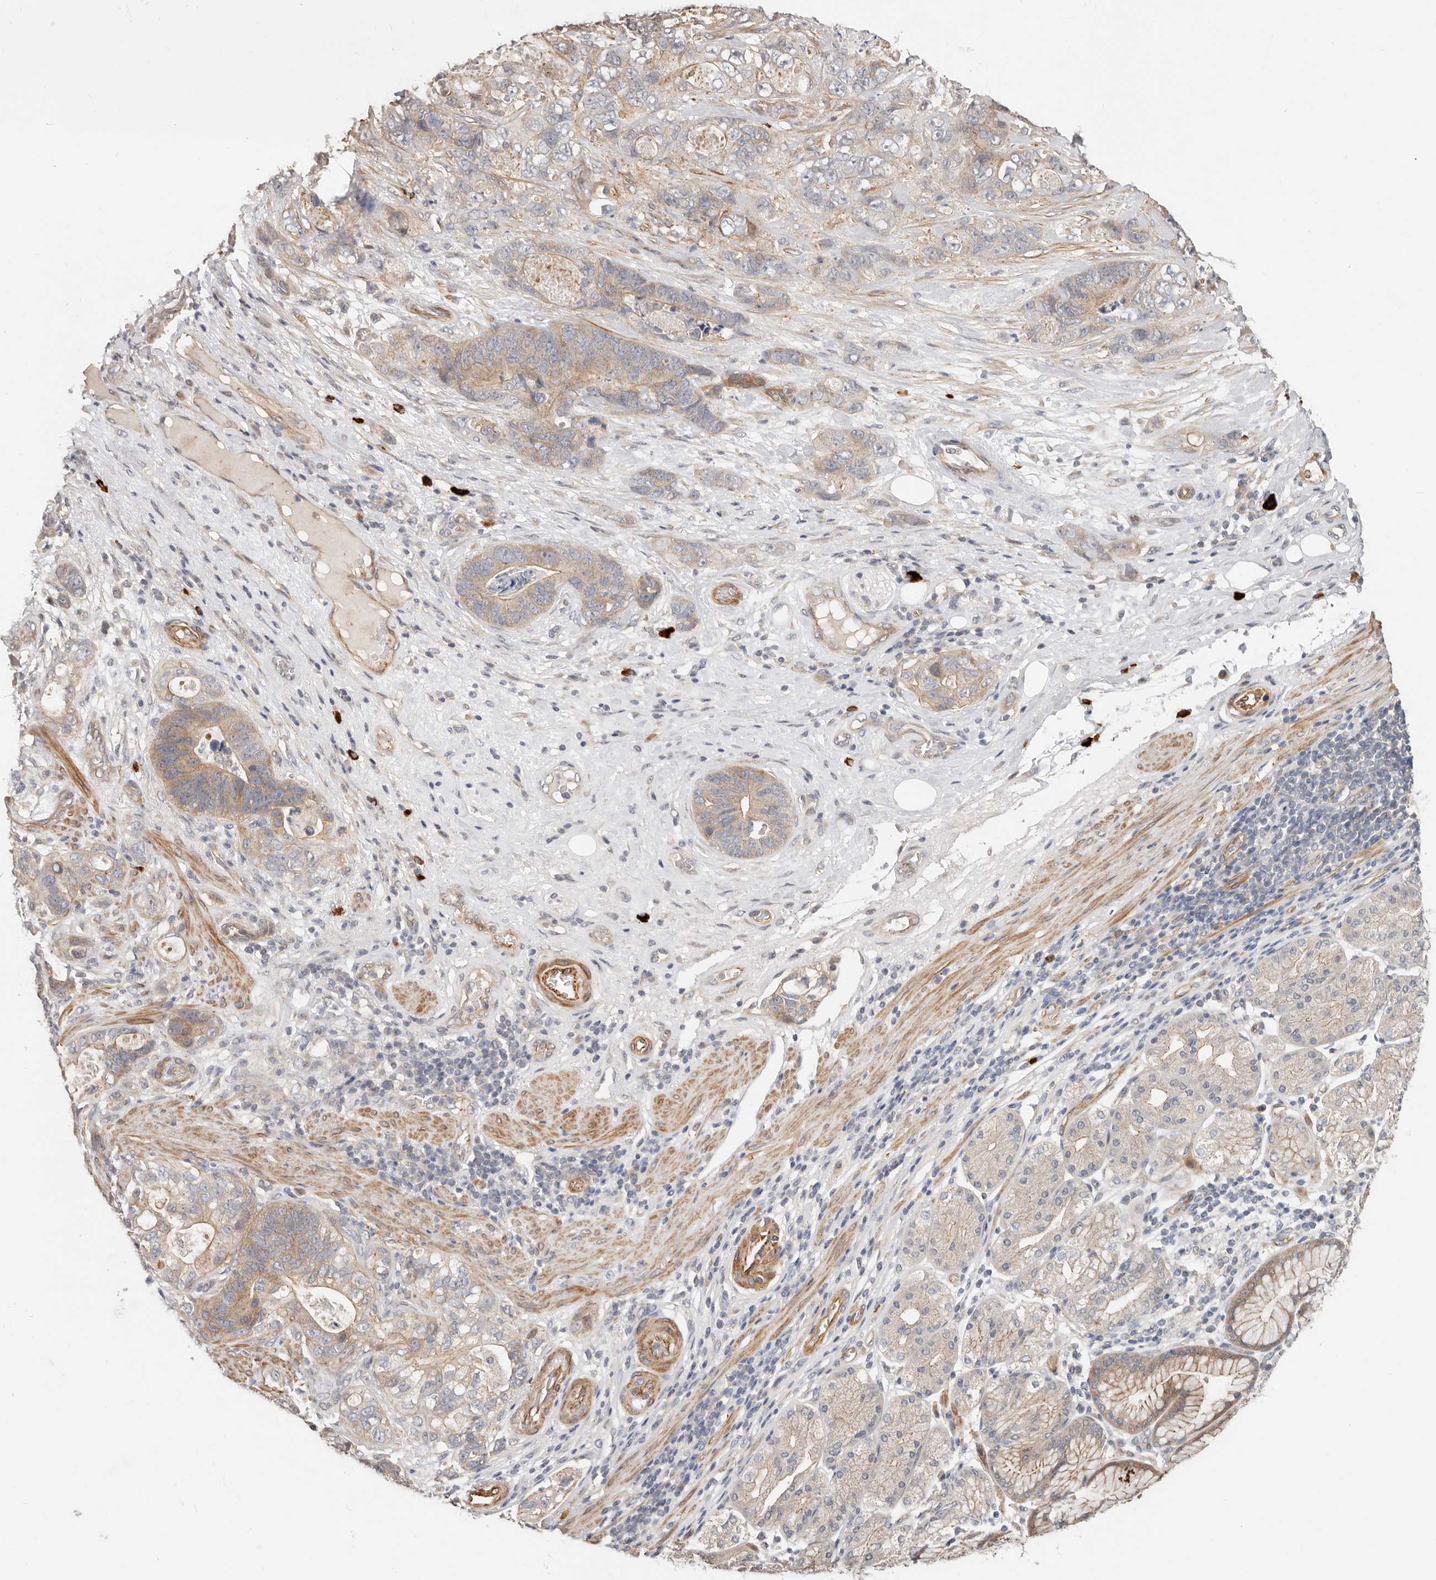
{"staining": {"intensity": "moderate", "quantity": ">75%", "location": "cytoplasmic/membranous"}, "tissue": "stomach cancer", "cell_type": "Tumor cells", "image_type": "cancer", "snomed": [{"axis": "morphology", "description": "Normal tissue, NOS"}, {"axis": "morphology", "description": "Adenocarcinoma, NOS"}, {"axis": "topography", "description": "Stomach"}], "caption": "Immunohistochemistry image of neoplastic tissue: human stomach cancer stained using IHC displays medium levels of moderate protein expression localized specifically in the cytoplasmic/membranous of tumor cells, appearing as a cytoplasmic/membranous brown color.", "gene": "ZRANB1", "patient": {"sex": "female", "age": 89}}